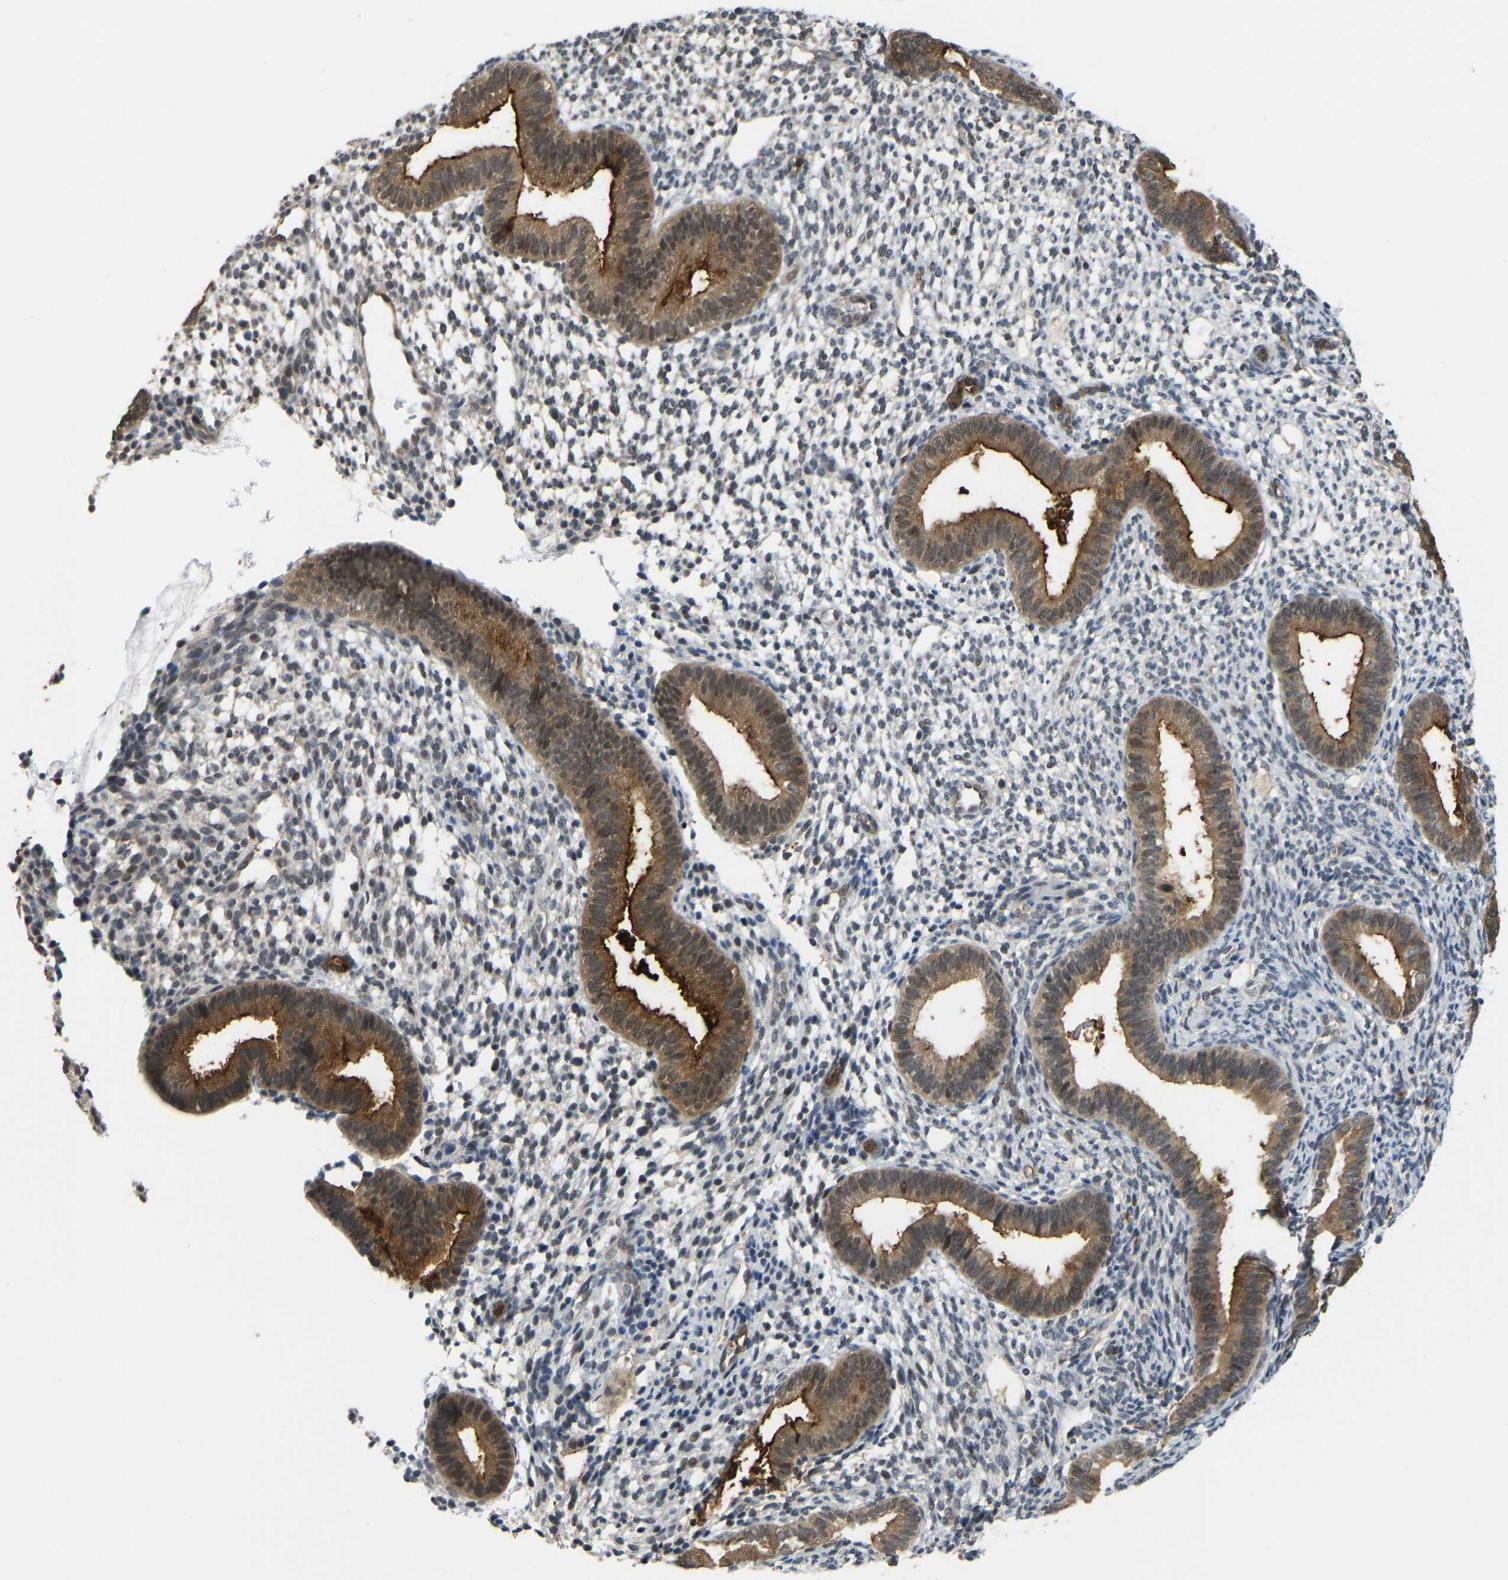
{"staining": {"intensity": "negative", "quantity": "none", "location": "none"}, "tissue": "endometrium", "cell_type": "Cells in endometrial stroma", "image_type": "normal", "snomed": [{"axis": "morphology", "description": "Normal tissue, NOS"}, {"axis": "topography", "description": "Endometrium"}], "caption": "Cells in endometrial stroma show no significant expression in unremarkable endometrium. (DAB immunohistochemistry, high magnification).", "gene": "CCT8", "patient": {"sex": "female", "age": 46}}